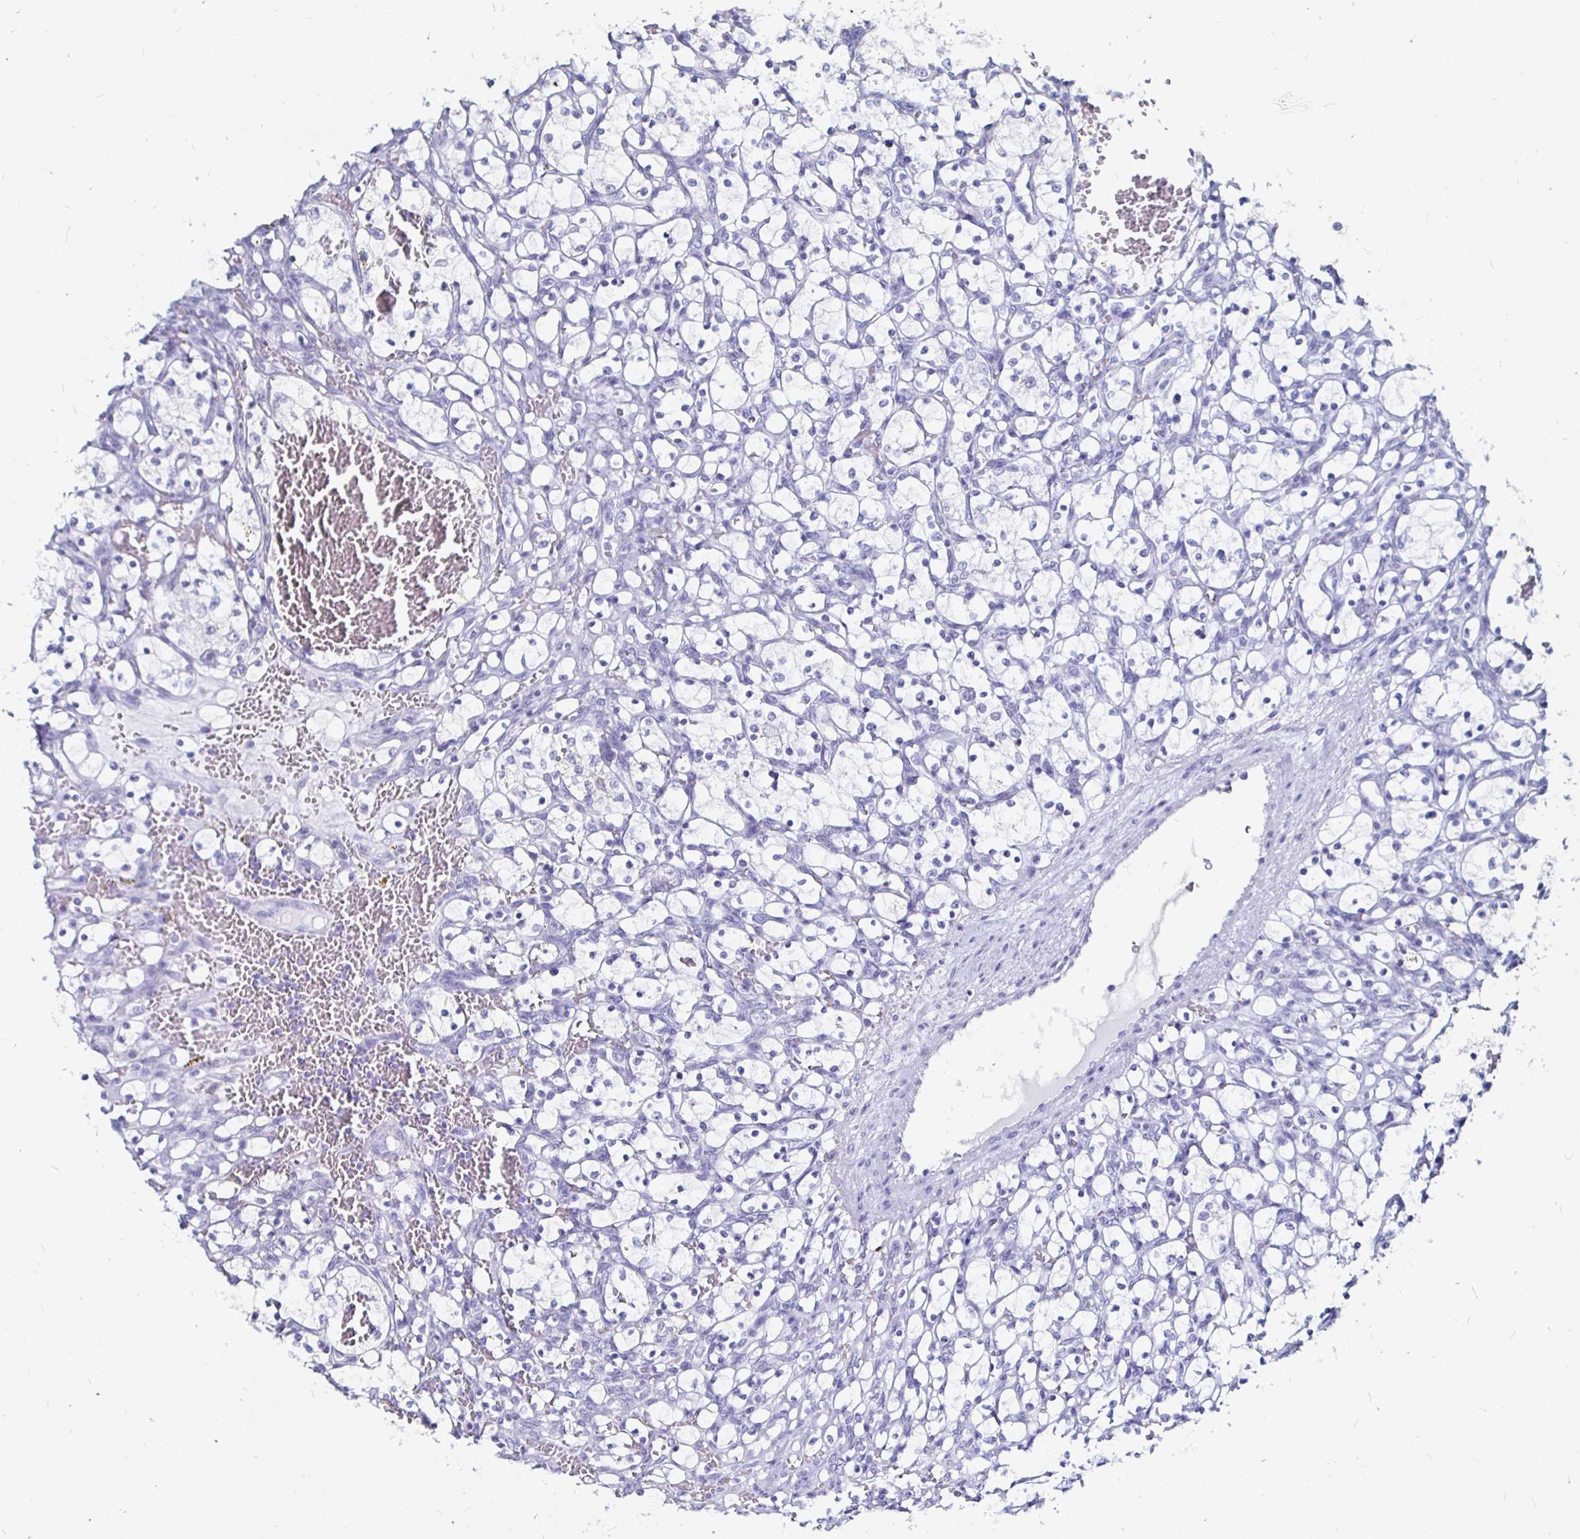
{"staining": {"intensity": "negative", "quantity": "none", "location": "none"}, "tissue": "renal cancer", "cell_type": "Tumor cells", "image_type": "cancer", "snomed": [{"axis": "morphology", "description": "Adenocarcinoma, NOS"}, {"axis": "topography", "description": "Kidney"}], "caption": "Tumor cells are negative for protein expression in human renal adenocarcinoma.", "gene": "LUZP4", "patient": {"sex": "female", "age": 69}}